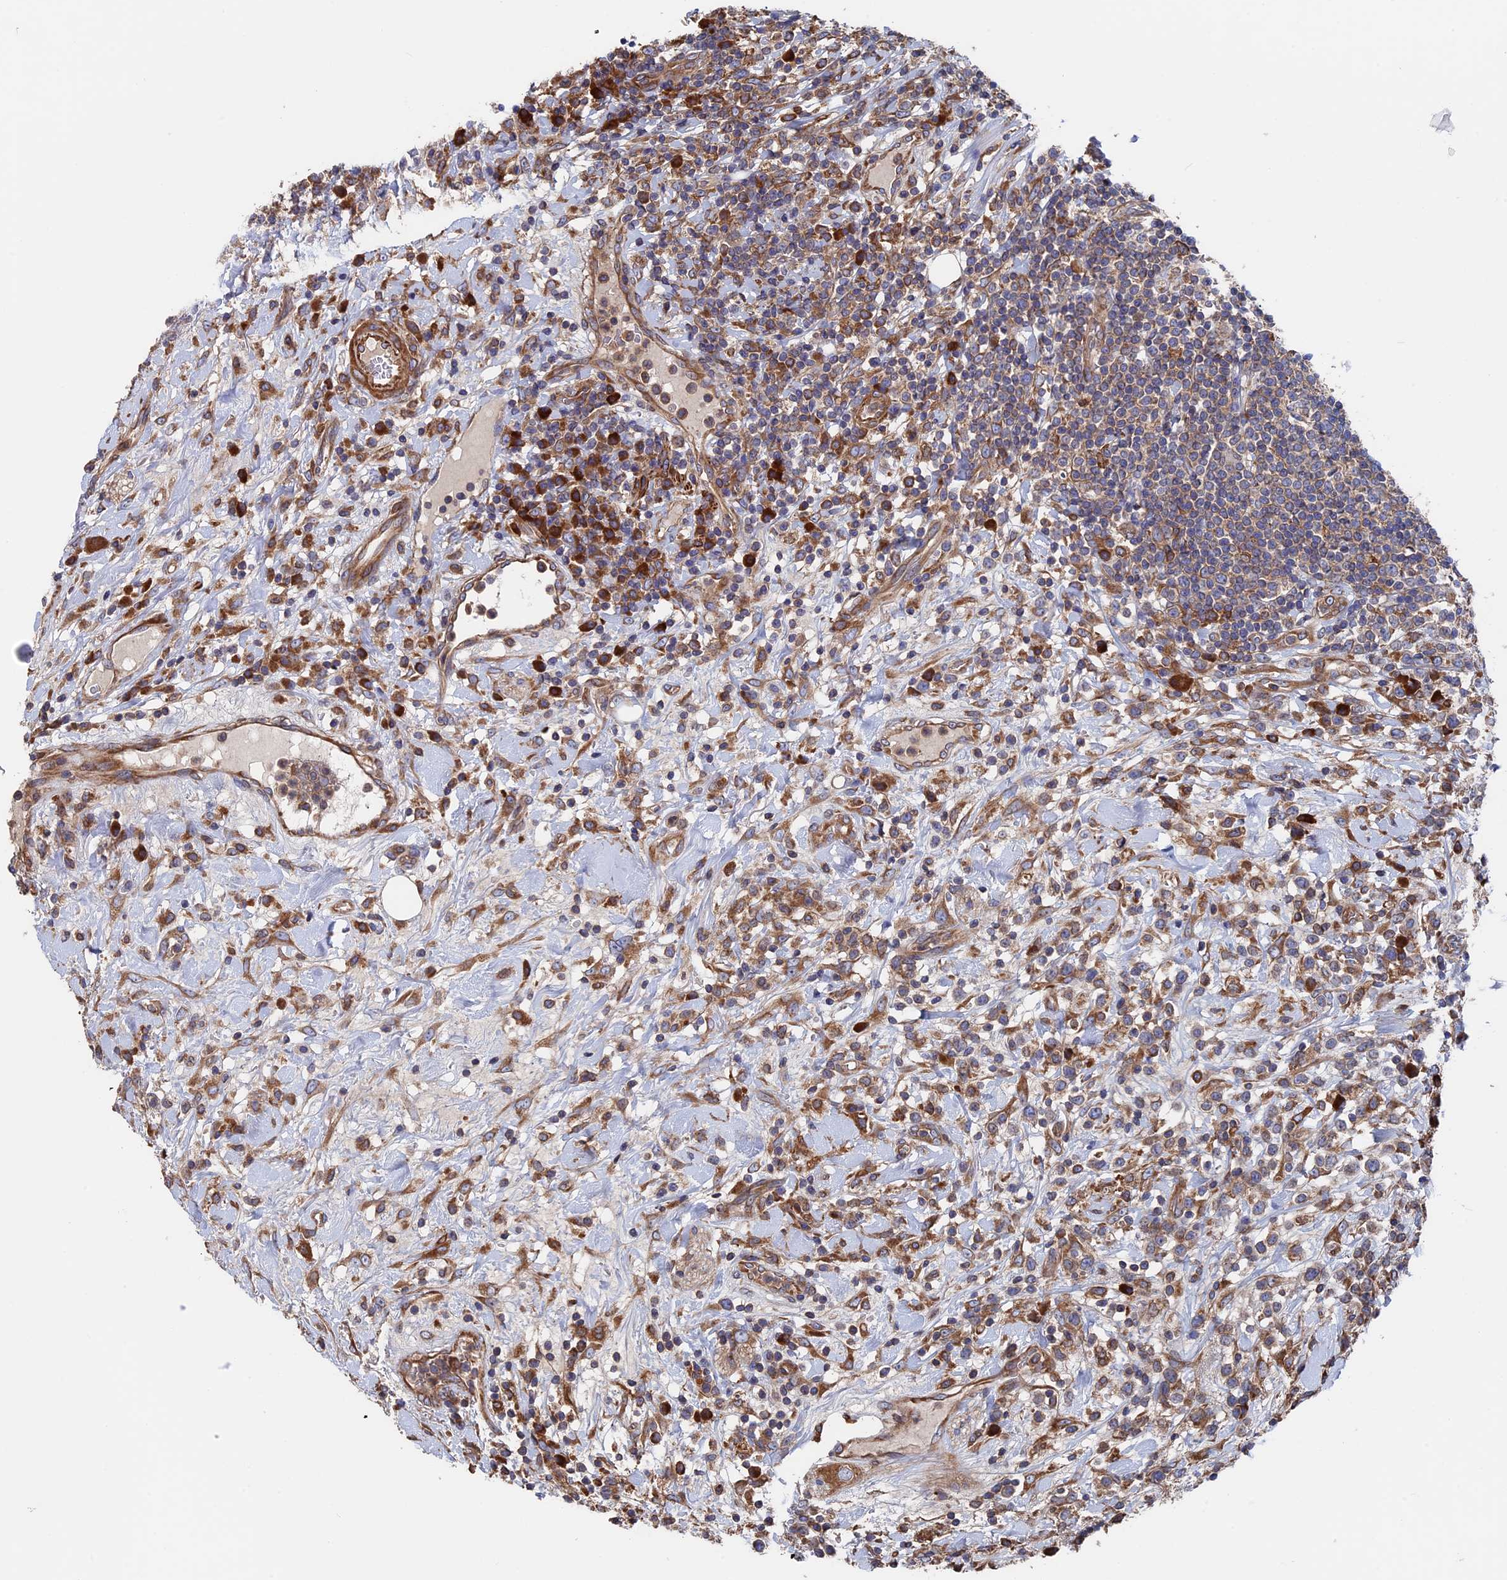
{"staining": {"intensity": "moderate", "quantity": "25%-75%", "location": "cytoplasmic/membranous"}, "tissue": "lymphoma", "cell_type": "Tumor cells", "image_type": "cancer", "snomed": [{"axis": "morphology", "description": "Malignant lymphoma, non-Hodgkin's type, High grade"}, {"axis": "topography", "description": "Colon"}], "caption": "This is an image of IHC staining of lymphoma, which shows moderate expression in the cytoplasmic/membranous of tumor cells.", "gene": "DNAJC3", "patient": {"sex": "female", "age": 53}}